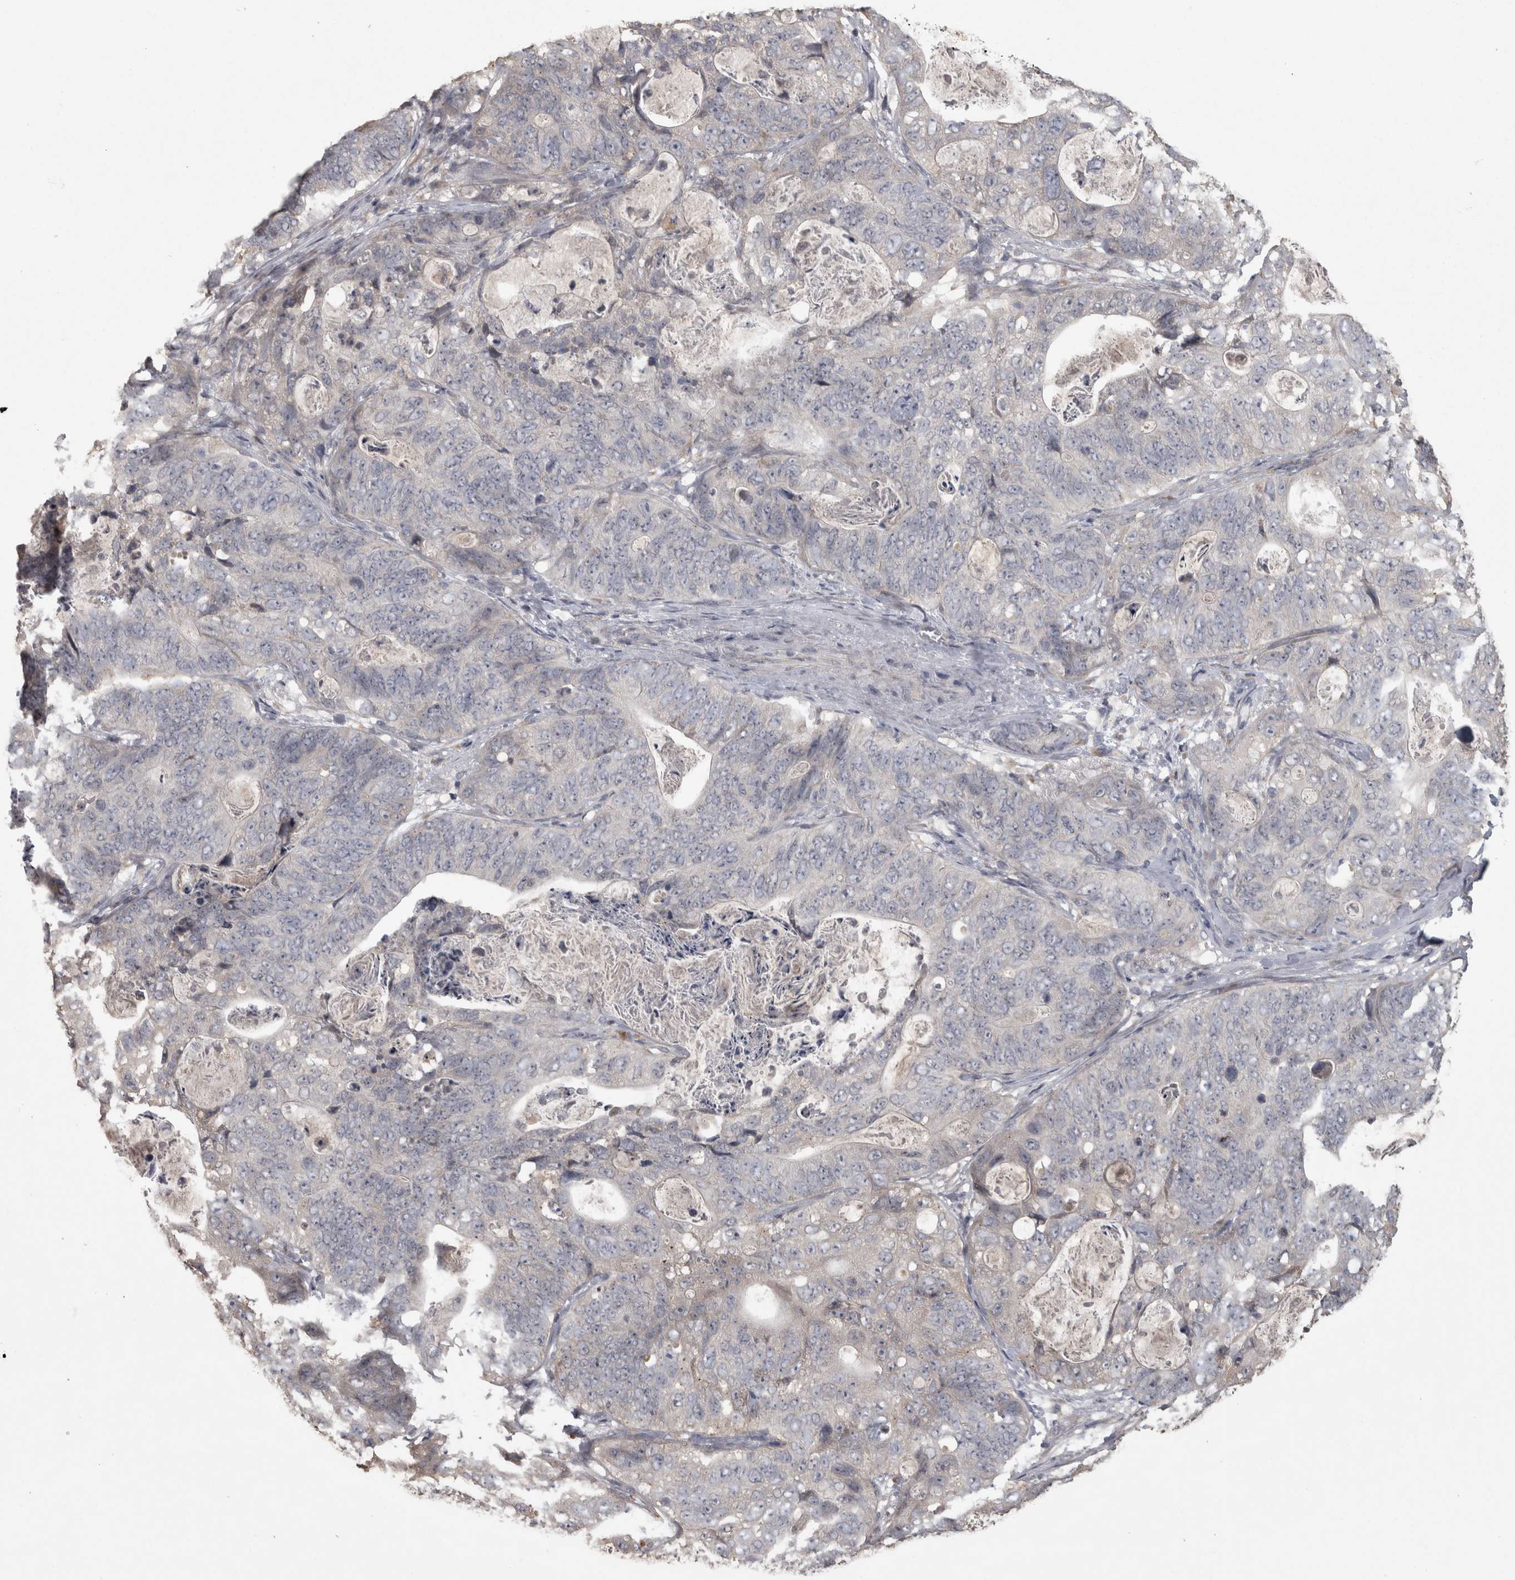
{"staining": {"intensity": "negative", "quantity": "none", "location": "none"}, "tissue": "stomach cancer", "cell_type": "Tumor cells", "image_type": "cancer", "snomed": [{"axis": "morphology", "description": "Normal tissue, NOS"}, {"axis": "morphology", "description": "Adenocarcinoma, NOS"}, {"axis": "topography", "description": "Stomach"}], "caption": "Protein analysis of stomach cancer (adenocarcinoma) exhibits no significant staining in tumor cells. (DAB (3,3'-diaminobenzidine) IHC with hematoxylin counter stain).", "gene": "RAB29", "patient": {"sex": "female", "age": 89}}